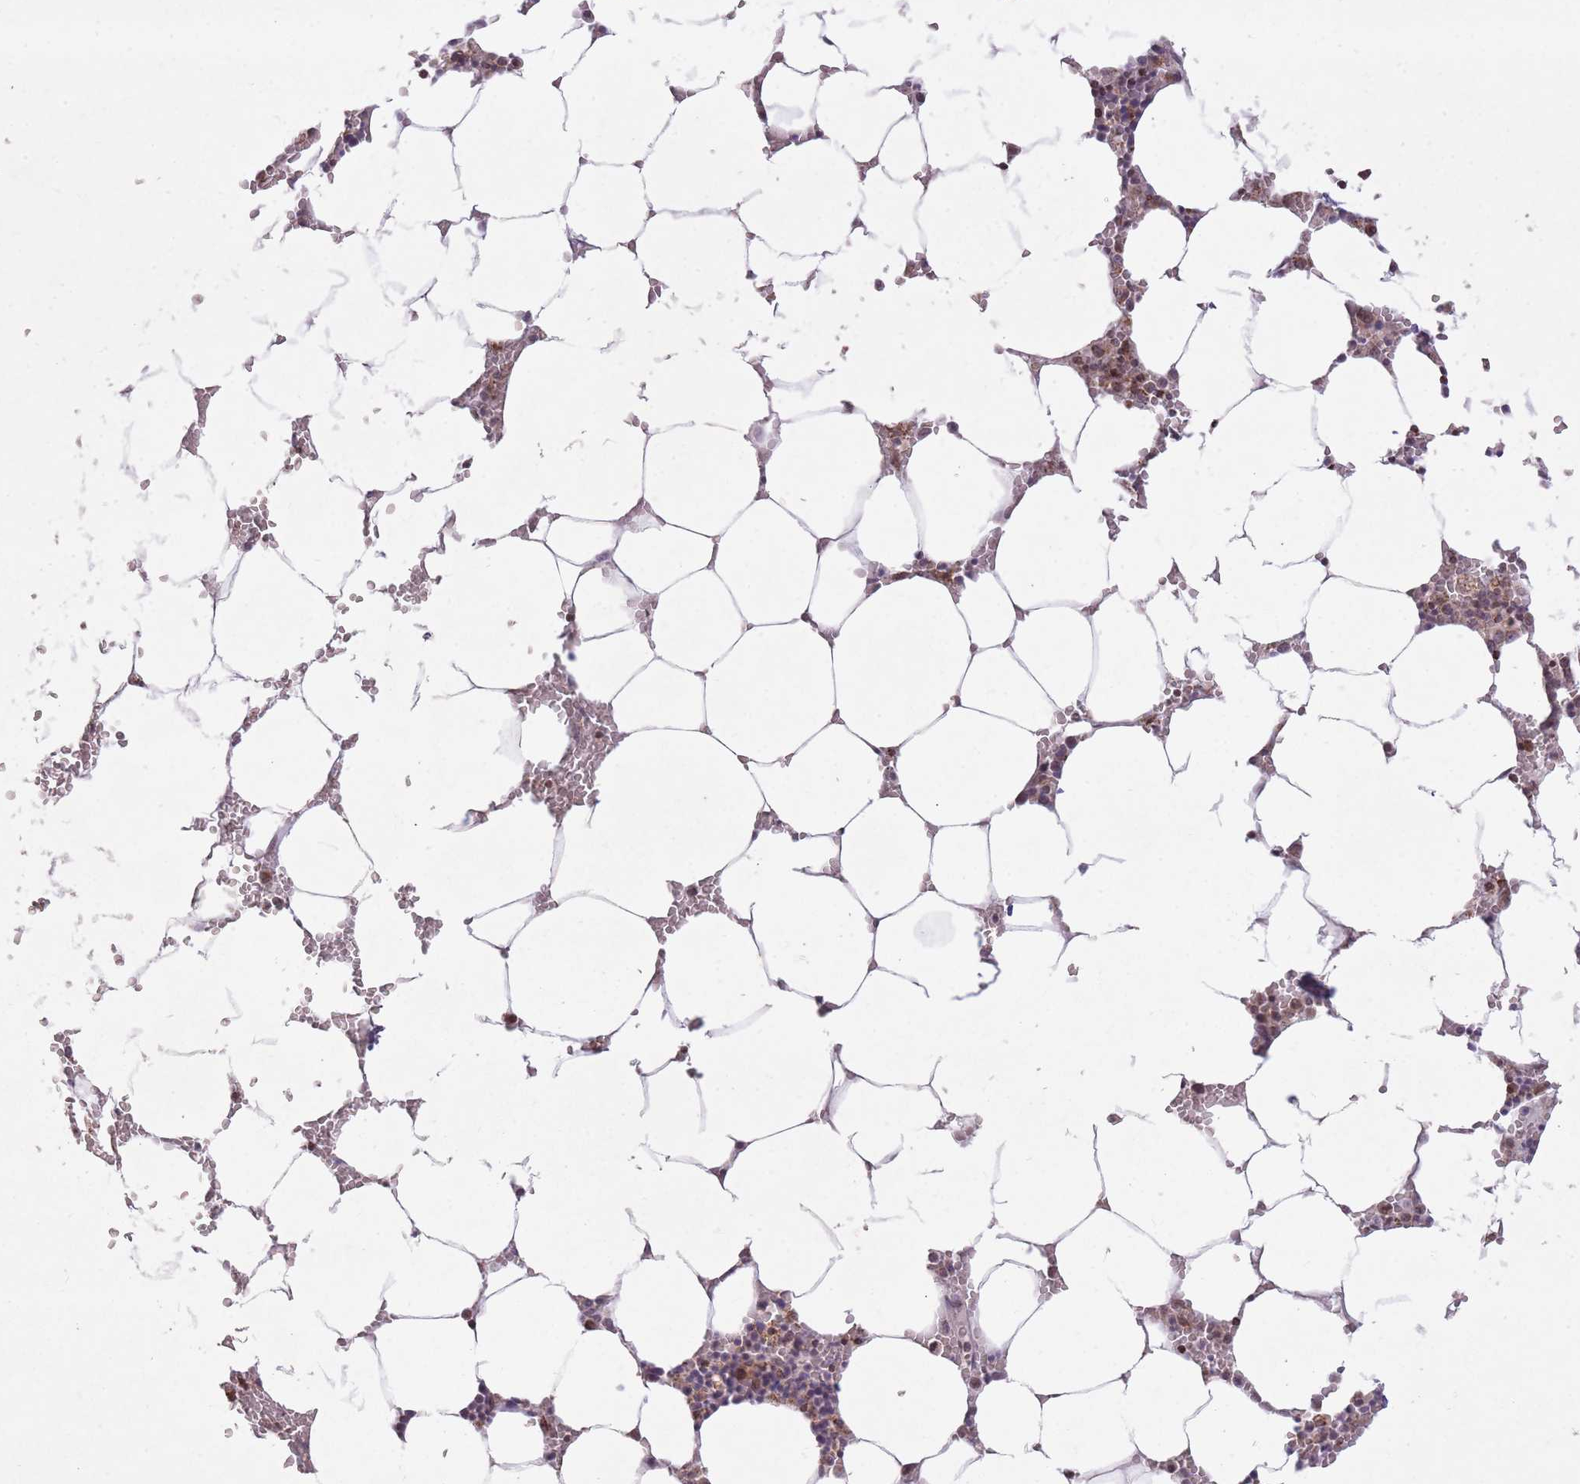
{"staining": {"intensity": "moderate", "quantity": "<25%", "location": "nuclear"}, "tissue": "bone marrow", "cell_type": "Hematopoietic cells", "image_type": "normal", "snomed": [{"axis": "morphology", "description": "Normal tissue, NOS"}, {"axis": "topography", "description": "Bone marrow"}], "caption": "IHC histopathology image of benign human bone marrow stained for a protein (brown), which exhibits low levels of moderate nuclear staining in approximately <25% of hematopoietic cells.", "gene": "DPYSL4", "patient": {"sex": "male", "age": 70}}